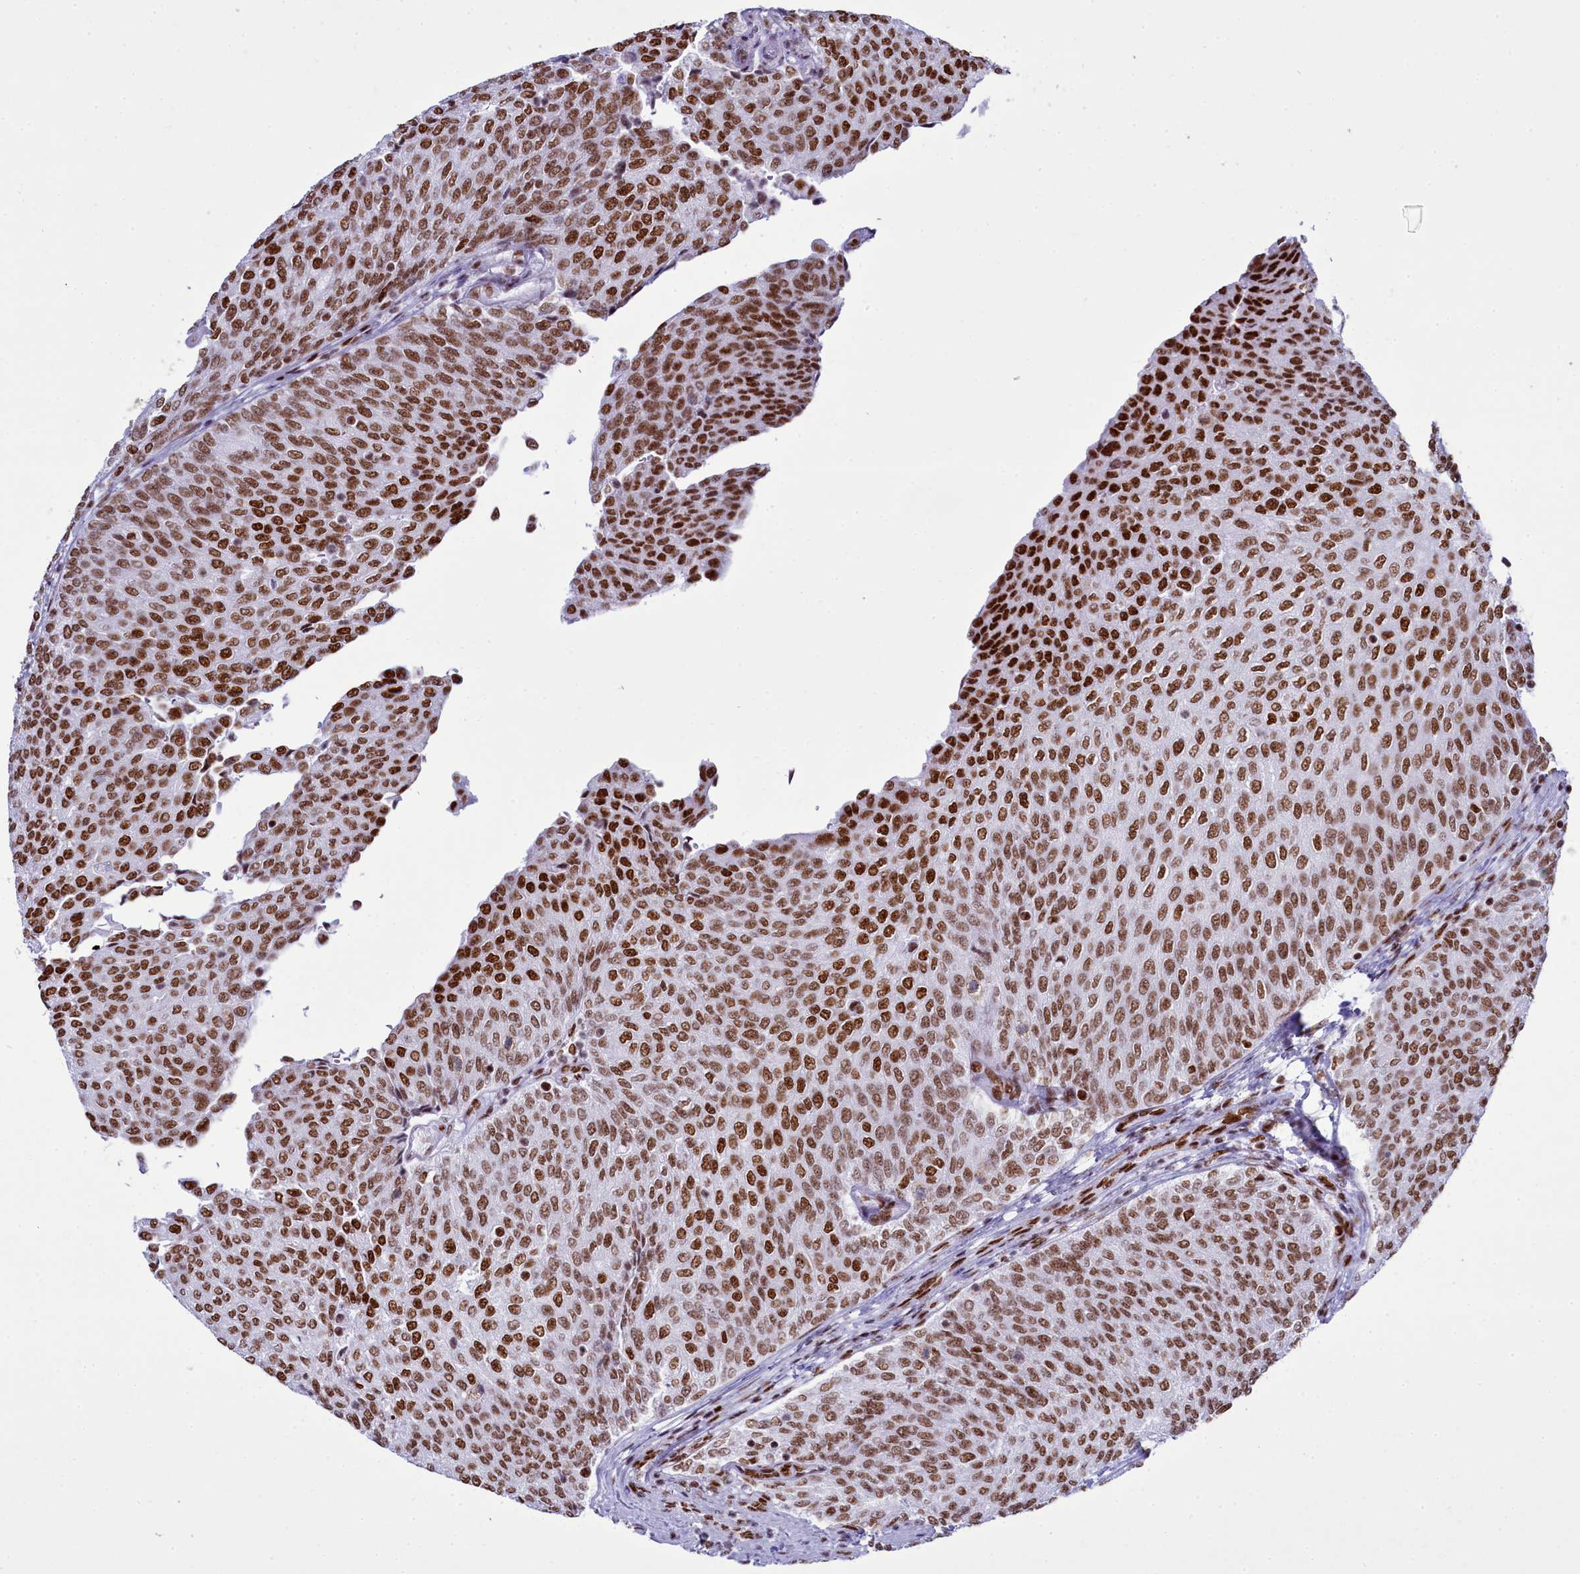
{"staining": {"intensity": "moderate", "quantity": ">75%", "location": "nuclear"}, "tissue": "urothelial cancer", "cell_type": "Tumor cells", "image_type": "cancer", "snomed": [{"axis": "morphology", "description": "Urothelial carcinoma, Low grade"}, {"axis": "topography", "description": "Urinary bladder"}], "caption": "Human urothelial cancer stained with a brown dye exhibits moderate nuclear positive expression in about >75% of tumor cells.", "gene": "RALY", "patient": {"sex": "female", "age": 79}}